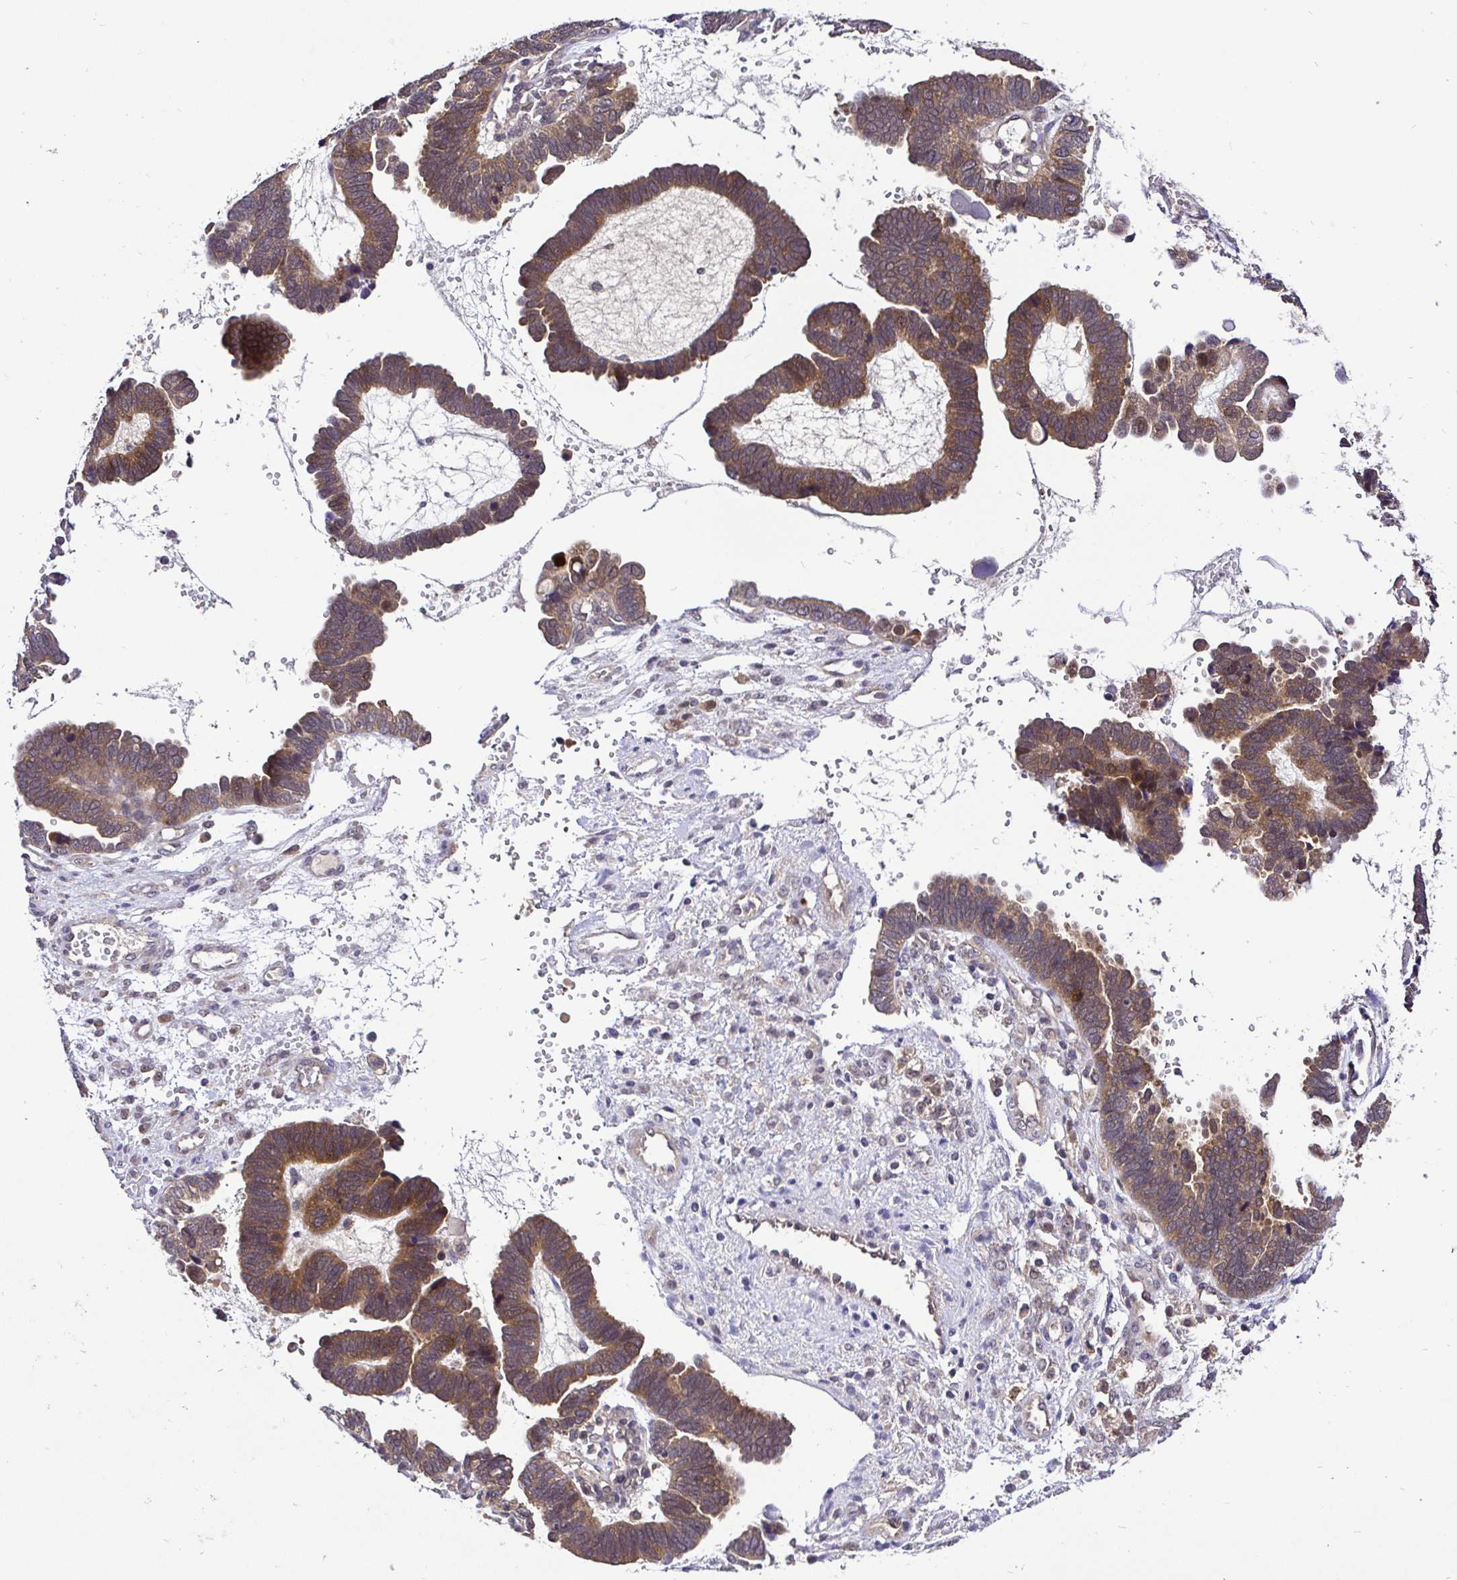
{"staining": {"intensity": "moderate", "quantity": ">75%", "location": "cytoplasmic/membranous,nuclear"}, "tissue": "ovarian cancer", "cell_type": "Tumor cells", "image_type": "cancer", "snomed": [{"axis": "morphology", "description": "Cystadenocarcinoma, serous, NOS"}, {"axis": "topography", "description": "Ovary"}], "caption": "A micrograph showing moderate cytoplasmic/membranous and nuclear positivity in about >75% of tumor cells in serous cystadenocarcinoma (ovarian), as visualized by brown immunohistochemical staining.", "gene": "UBE2M", "patient": {"sex": "female", "age": 51}}